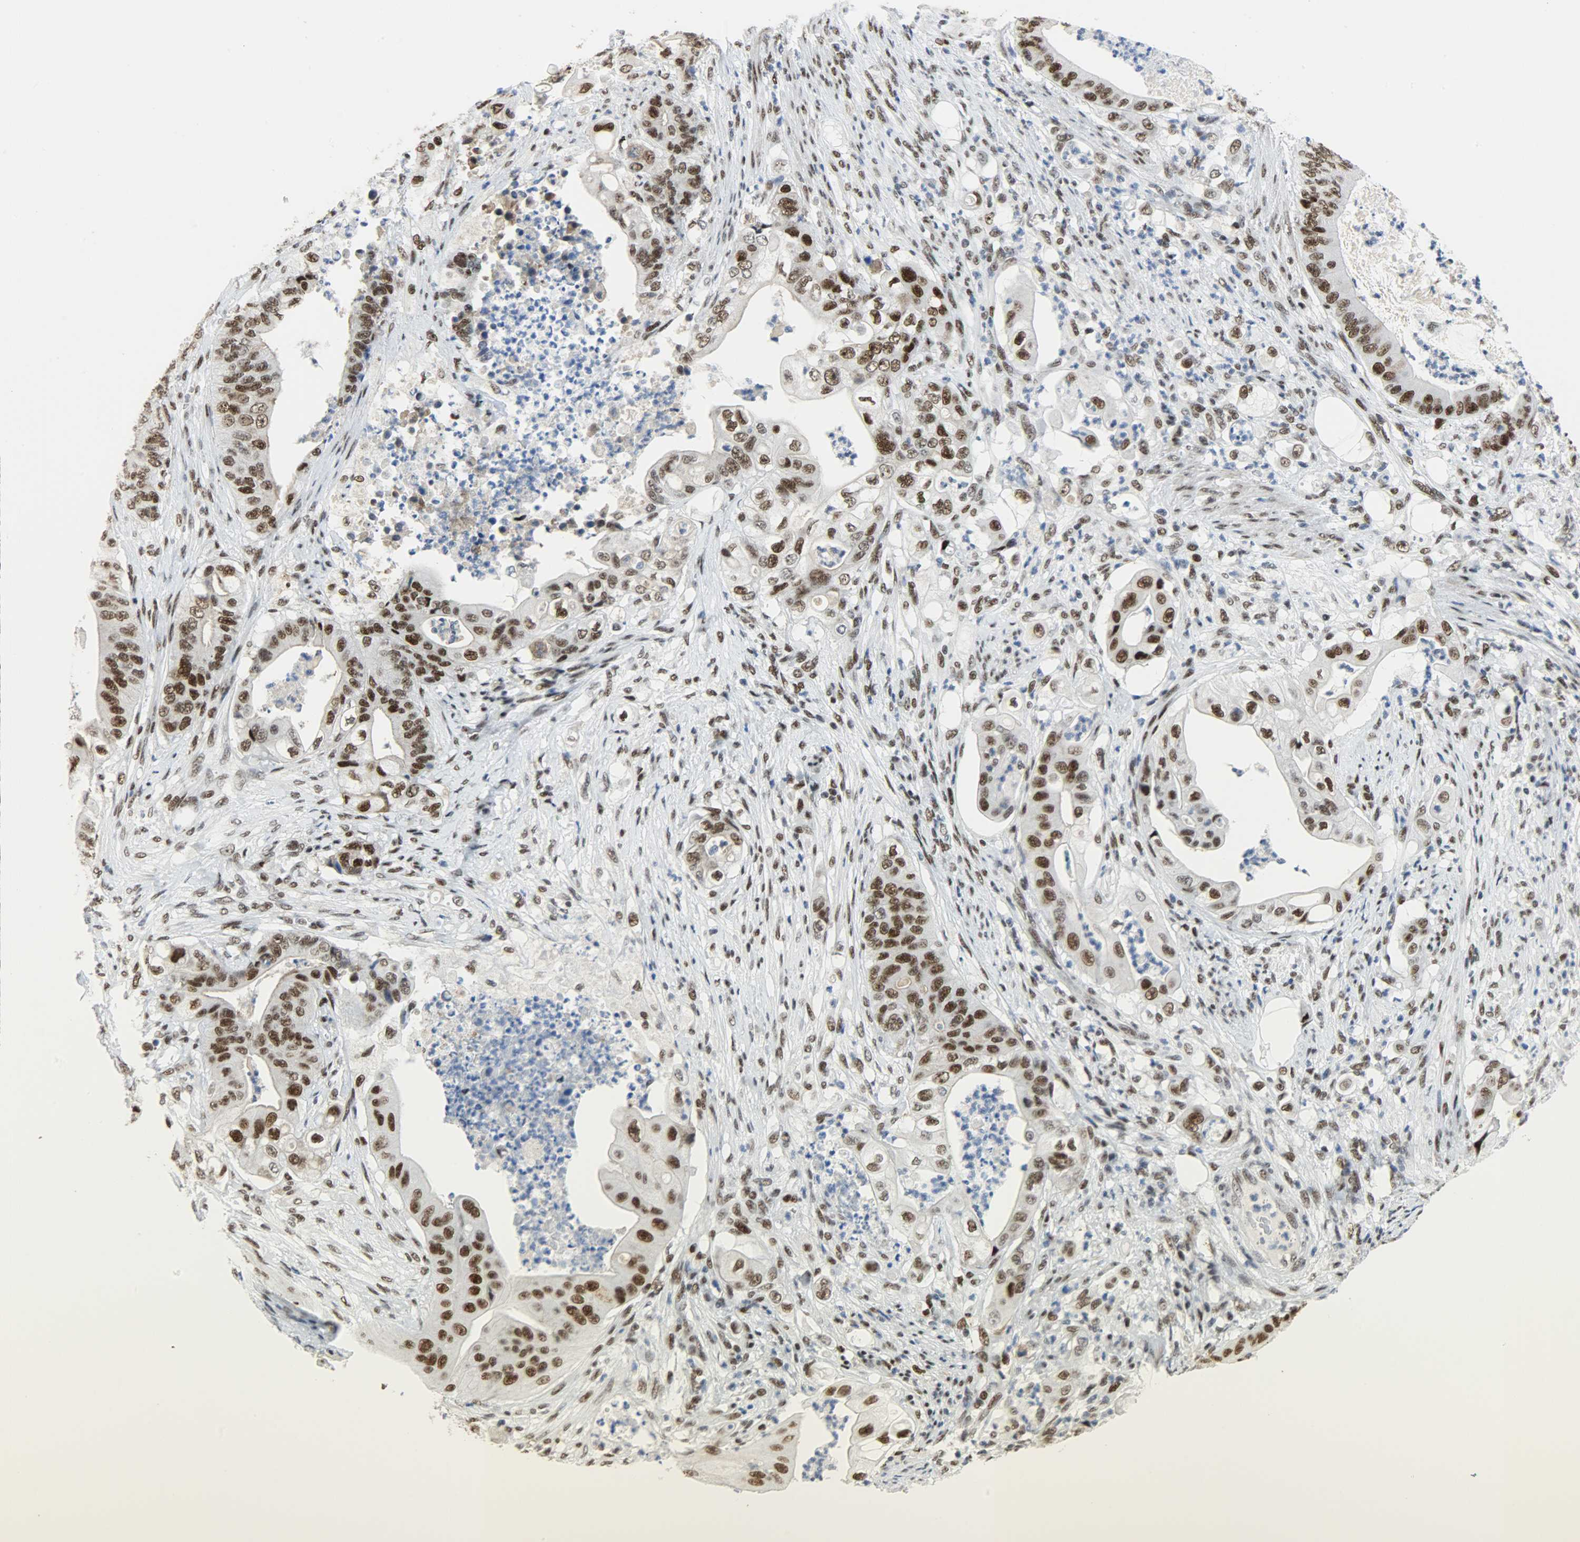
{"staining": {"intensity": "strong", "quantity": ">75%", "location": "nuclear"}, "tissue": "stomach cancer", "cell_type": "Tumor cells", "image_type": "cancer", "snomed": [{"axis": "morphology", "description": "Adenocarcinoma, NOS"}, {"axis": "topography", "description": "Stomach"}], "caption": "Immunohistochemical staining of stomach cancer displays strong nuclear protein expression in about >75% of tumor cells. The protein of interest is stained brown, and the nuclei are stained in blue (DAB (3,3'-diaminobenzidine) IHC with brightfield microscopy, high magnification).", "gene": "SSB", "patient": {"sex": "female", "age": 73}}